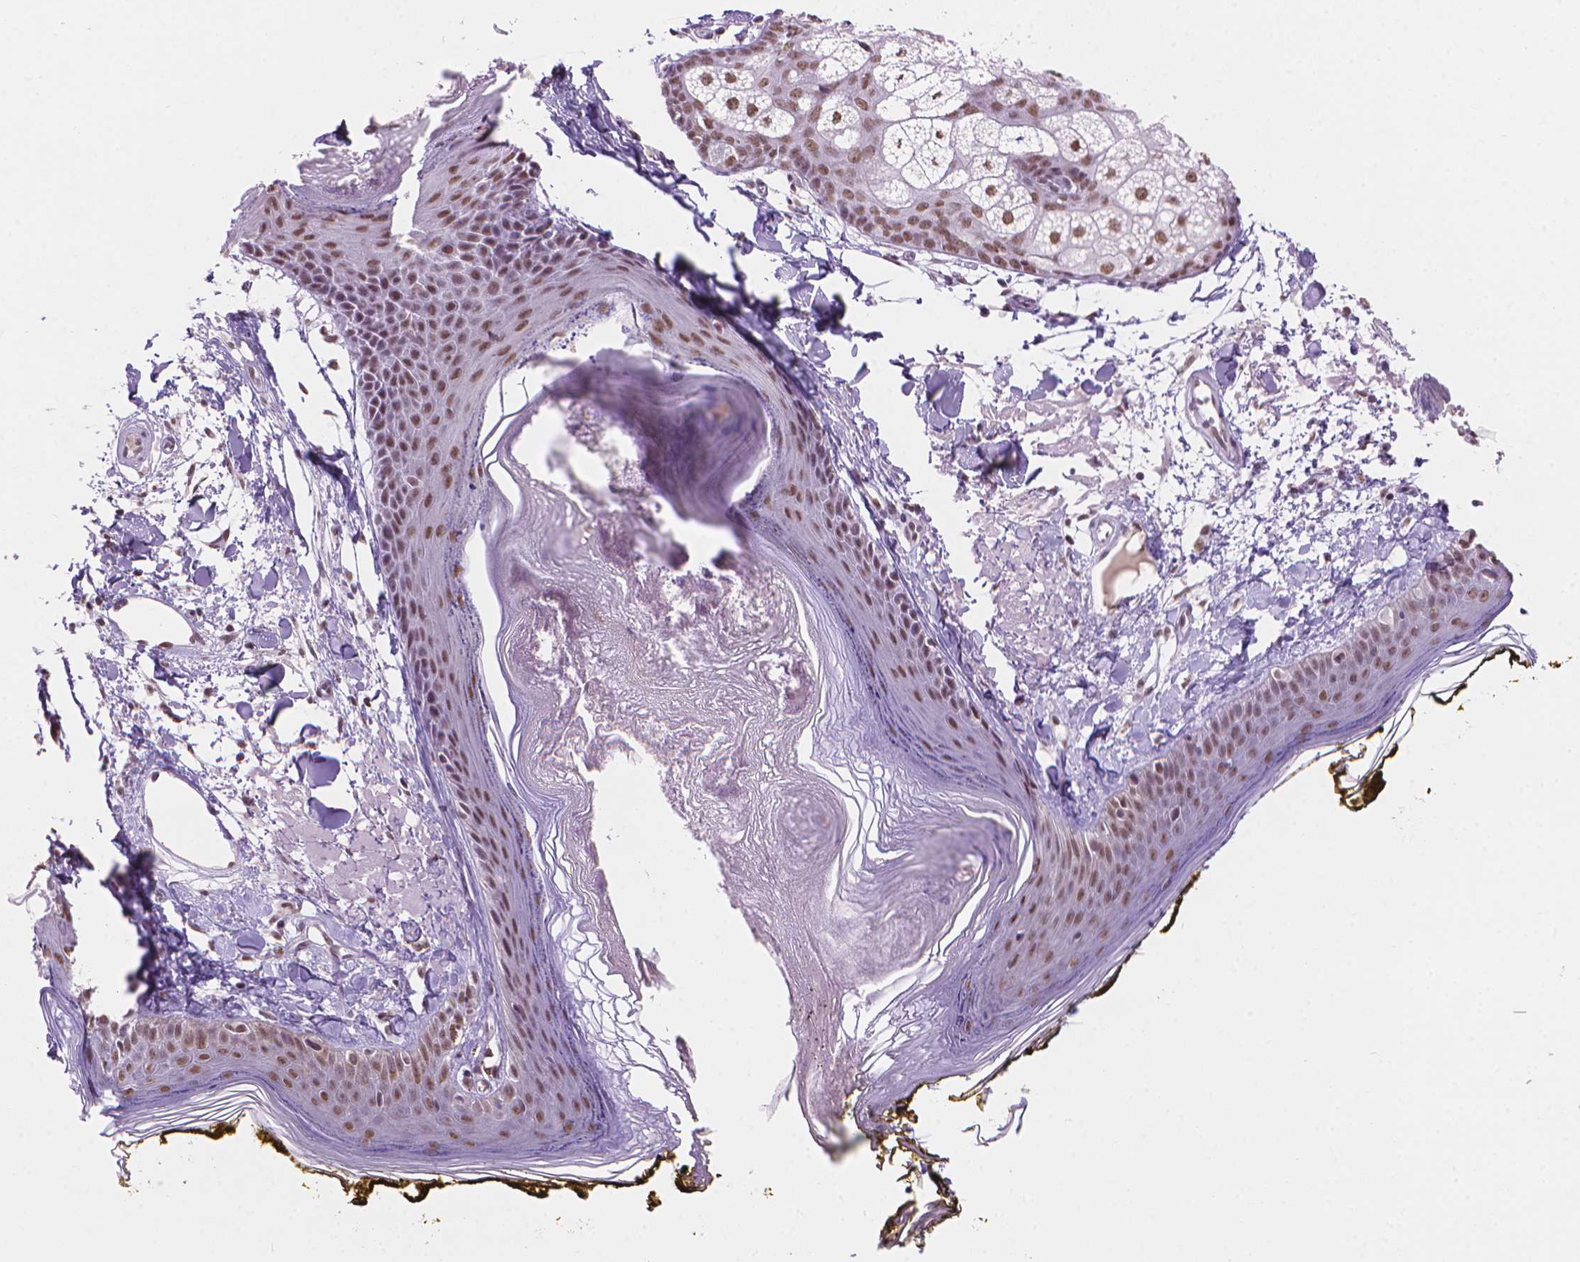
{"staining": {"intensity": "weak", "quantity": "<25%", "location": "nuclear"}, "tissue": "skin", "cell_type": "Fibroblasts", "image_type": "normal", "snomed": [{"axis": "morphology", "description": "Normal tissue, NOS"}, {"axis": "topography", "description": "Skin"}], "caption": "Immunohistochemistry (IHC) photomicrograph of benign skin: human skin stained with DAB demonstrates no significant protein staining in fibroblasts. The staining was performed using DAB to visualize the protein expression in brown, while the nuclei were stained in blue with hematoxylin (Magnification: 20x).", "gene": "RPA4", "patient": {"sex": "male", "age": 76}}